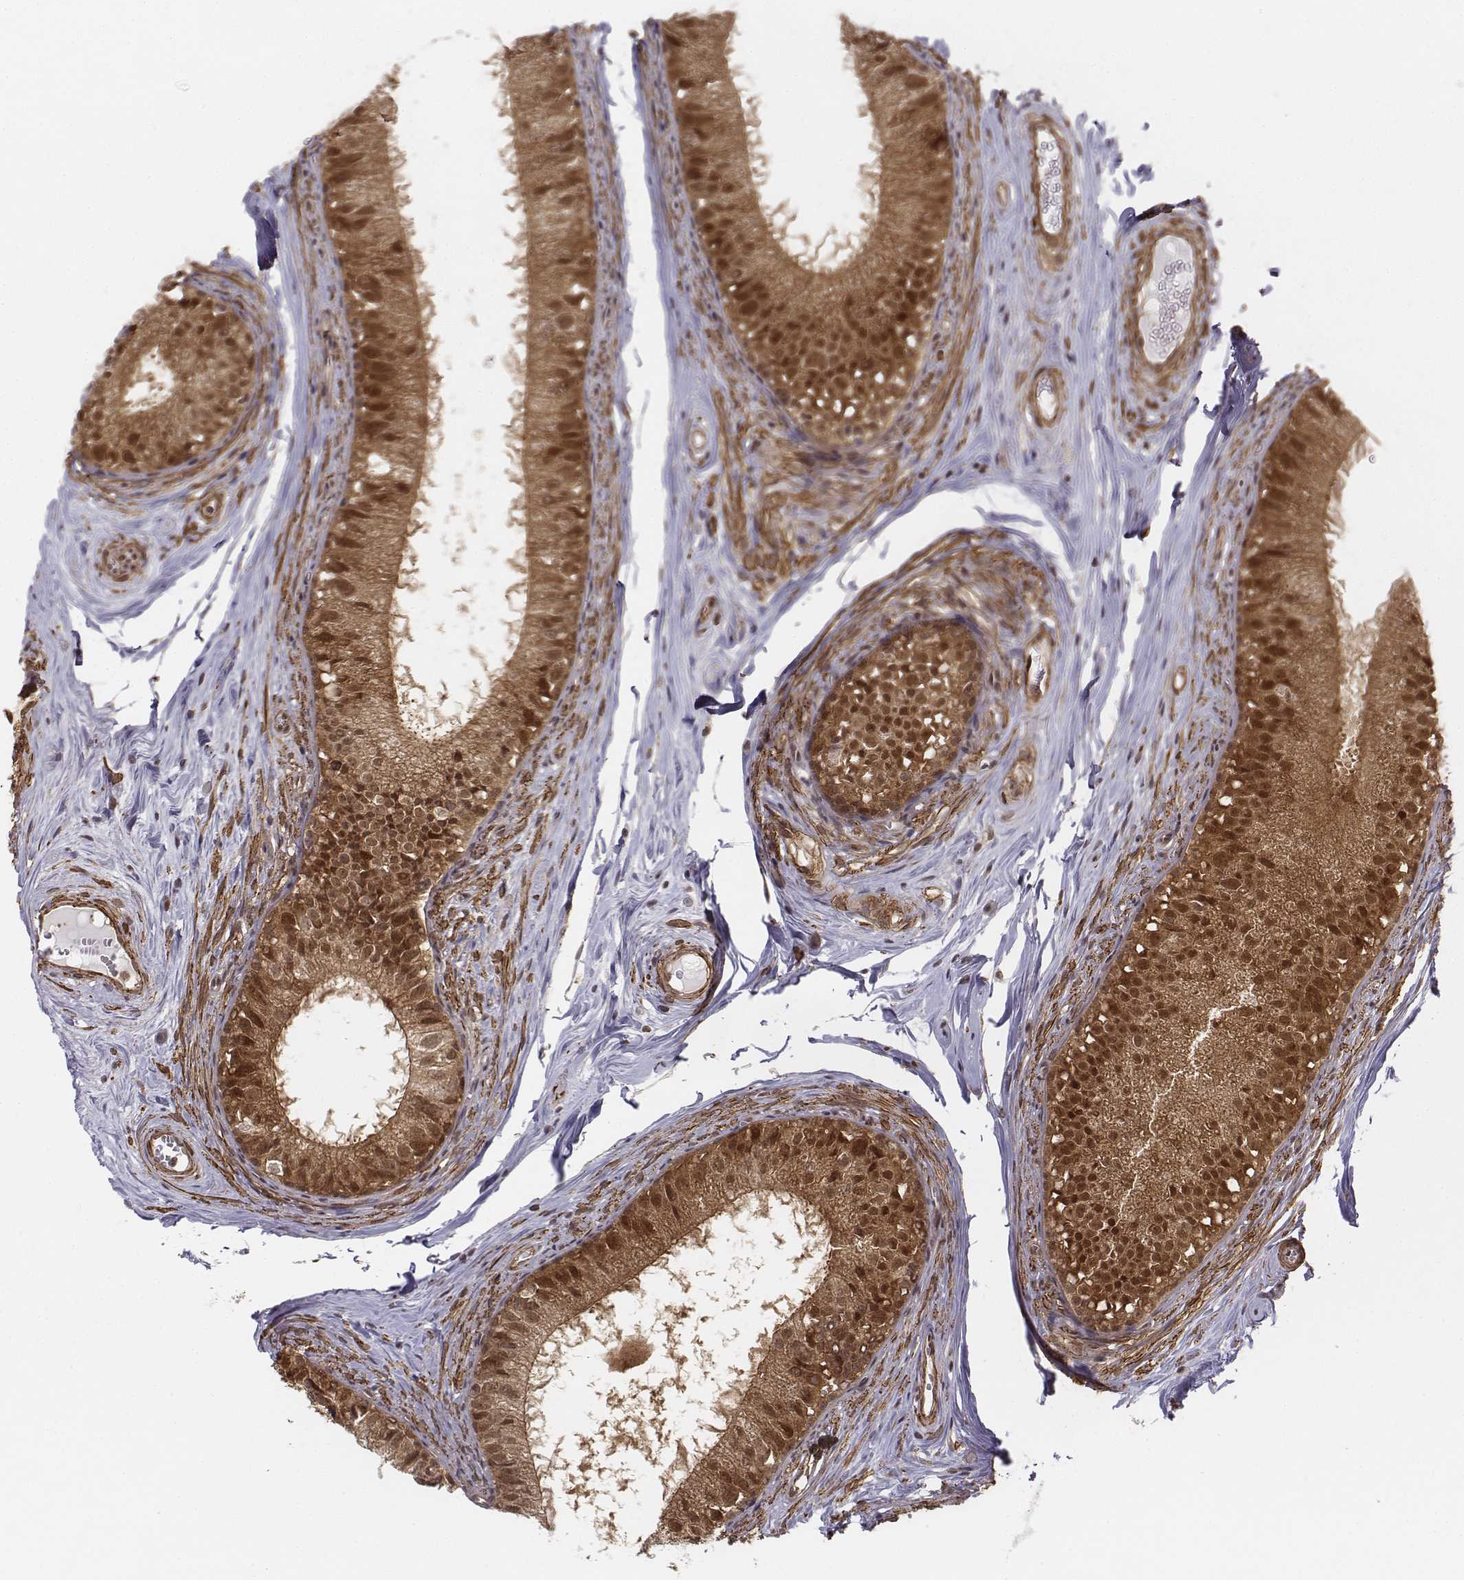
{"staining": {"intensity": "moderate", "quantity": ">75%", "location": "cytoplasmic/membranous,nuclear"}, "tissue": "epididymis", "cell_type": "Glandular cells", "image_type": "normal", "snomed": [{"axis": "morphology", "description": "Normal tissue, NOS"}, {"axis": "topography", "description": "Epididymis"}], "caption": "Unremarkable epididymis was stained to show a protein in brown. There is medium levels of moderate cytoplasmic/membranous,nuclear expression in approximately >75% of glandular cells. (DAB IHC, brown staining for protein, blue staining for nuclei).", "gene": "ZFYVE19", "patient": {"sex": "male", "age": 45}}